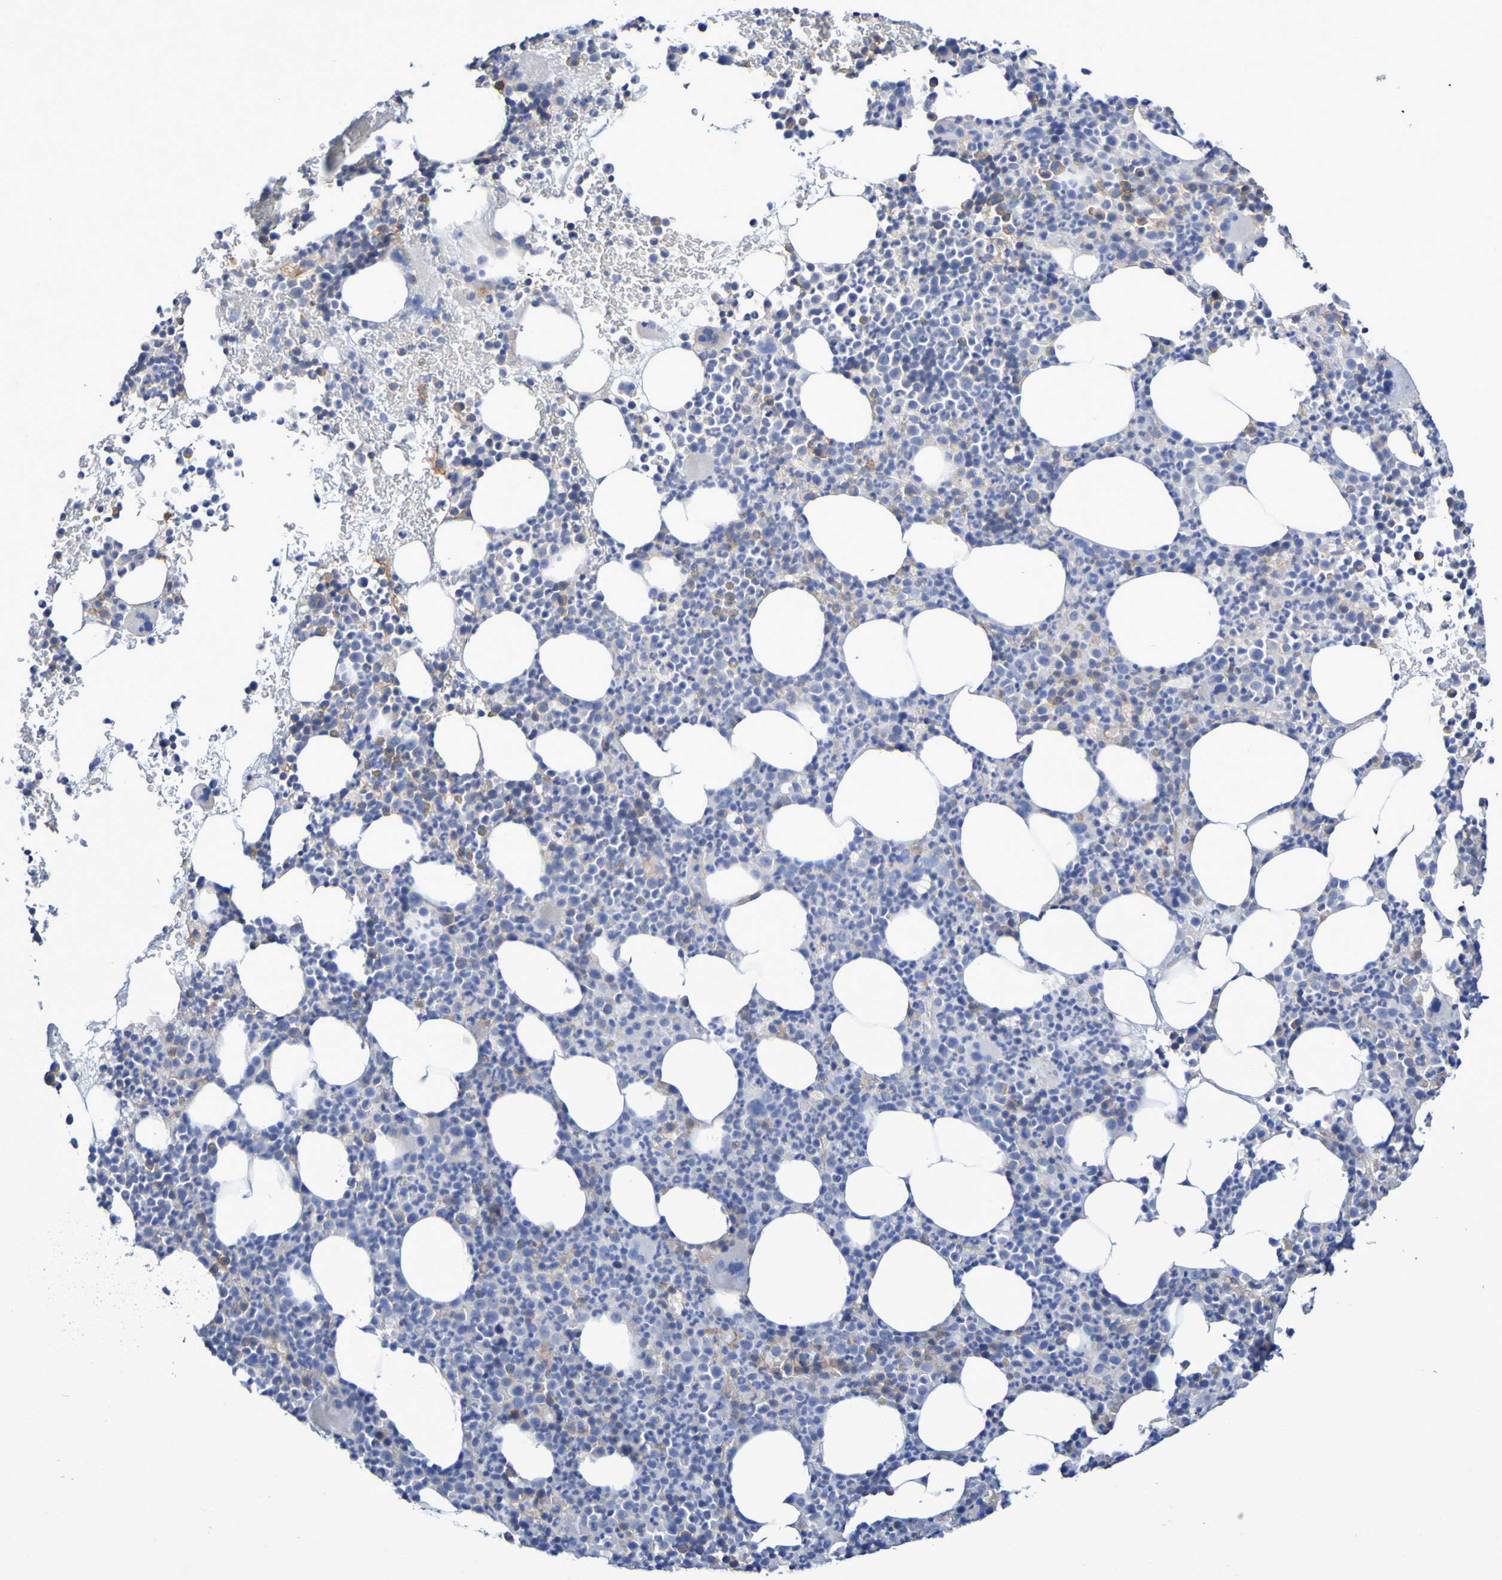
{"staining": {"intensity": "weak", "quantity": "25%-75%", "location": "cytoplasmic/membranous"}, "tissue": "bone marrow", "cell_type": "Hematopoietic cells", "image_type": "normal", "snomed": [{"axis": "morphology", "description": "Normal tissue, NOS"}, {"axis": "morphology", "description": "Inflammation, NOS"}, {"axis": "topography", "description": "Bone marrow"}], "caption": "Immunohistochemistry (IHC) photomicrograph of unremarkable bone marrow: bone marrow stained using IHC displays low levels of weak protein expression localized specifically in the cytoplasmic/membranous of hematopoietic cells, appearing as a cytoplasmic/membranous brown color.", "gene": "SLC3A2", "patient": {"sex": "male", "age": 73}}